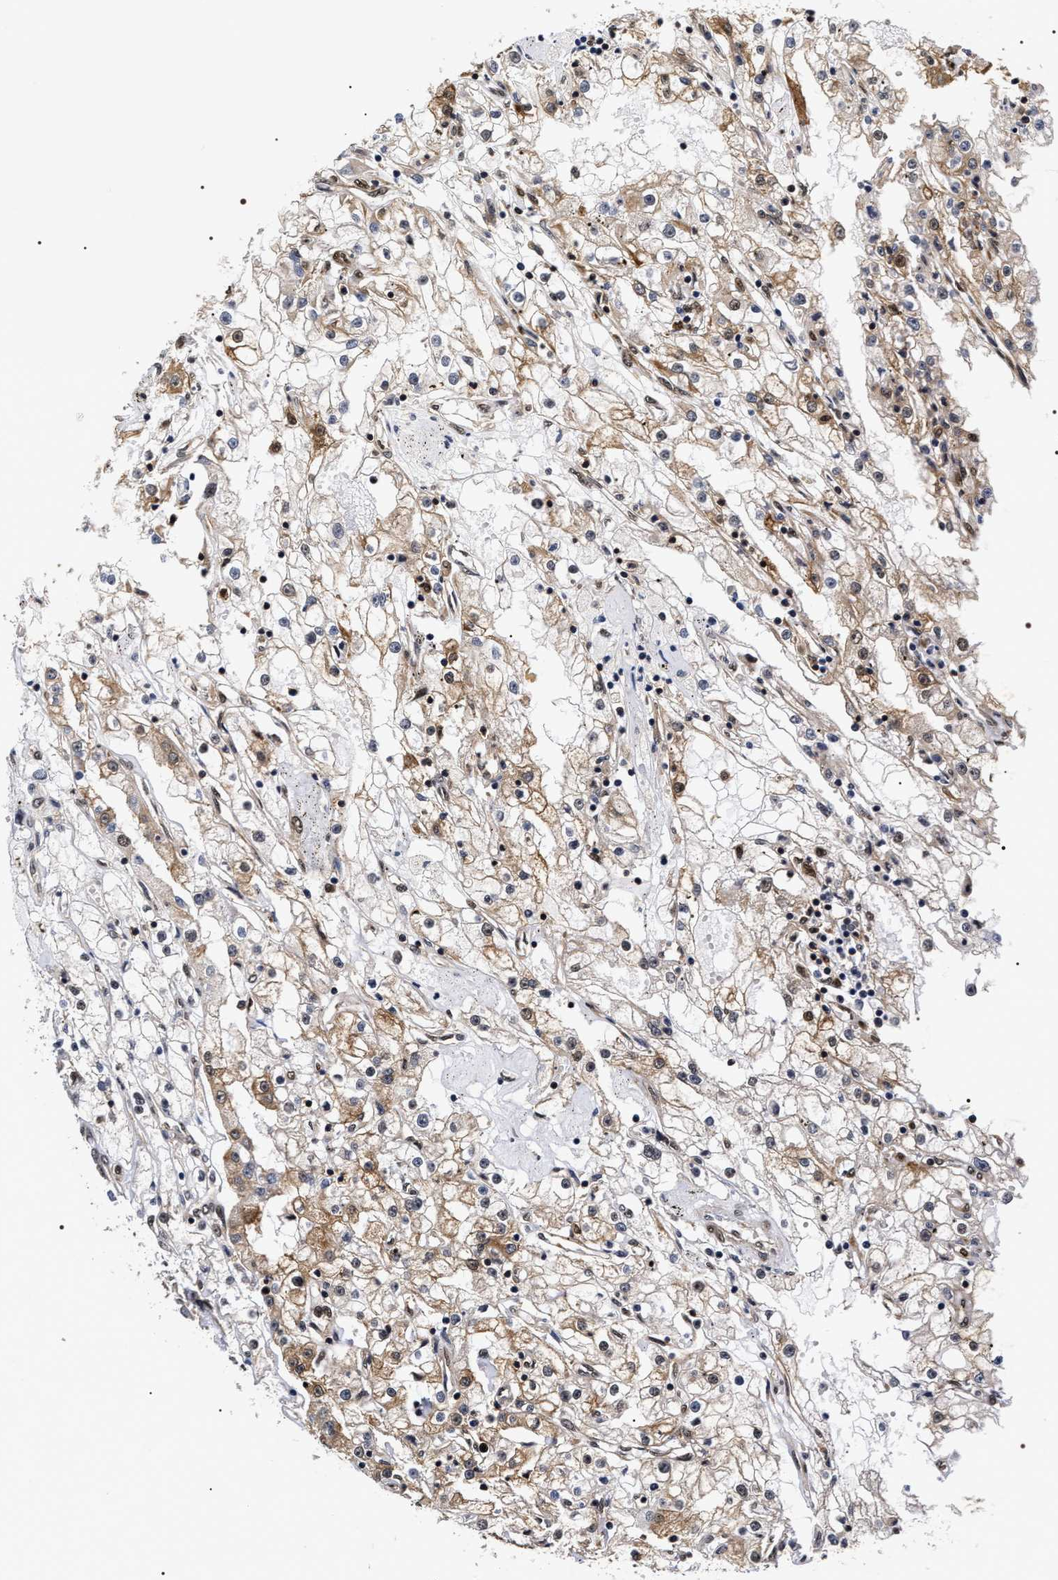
{"staining": {"intensity": "moderate", "quantity": ">75%", "location": "cytoplasmic/membranous"}, "tissue": "renal cancer", "cell_type": "Tumor cells", "image_type": "cancer", "snomed": [{"axis": "morphology", "description": "Adenocarcinoma, NOS"}, {"axis": "topography", "description": "Kidney"}], "caption": "Adenocarcinoma (renal) stained with immunohistochemistry (IHC) demonstrates moderate cytoplasmic/membranous positivity in approximately >75% of tumor cells.", "gene": "BAG6", "patient": {"sex": "male", "age": 56}}